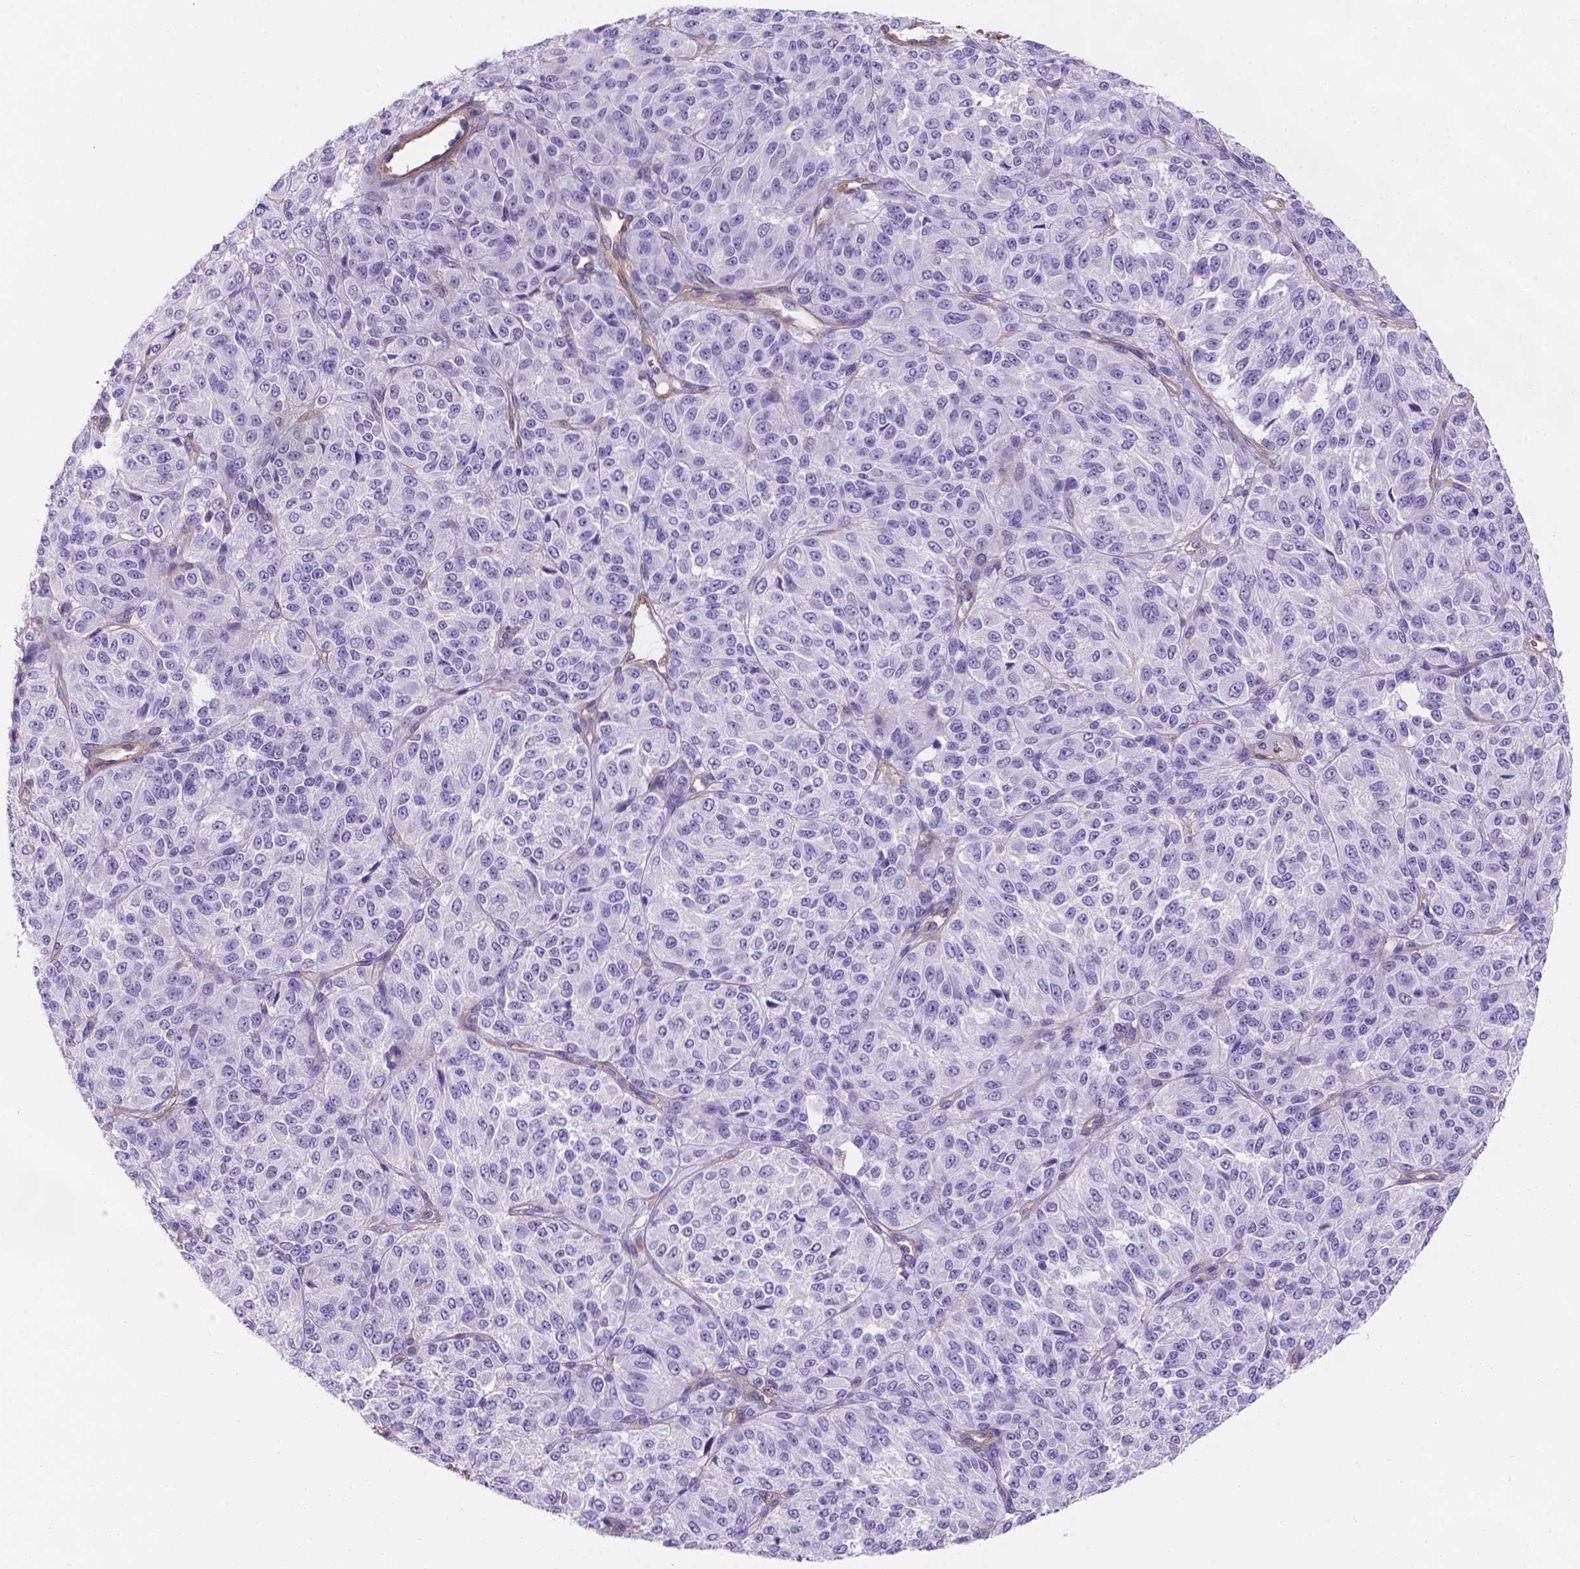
{"staining": {"intensity": "negative", "quantity": "none", "location": "none"}, "tissue": "melanoma", "cell_type": "Tumor cells", "image_type": "cancer", "snomed": [{"axis": "morphology", "description": "Malignant melanoma, Metastatic site"}, {"axis": "topography", "description": "Brain"}], "caption": "Histopathology image shows no significant protein staining in tumor cells of melanoma.", "gene": "SLC40A1", "patient": {"sex": "female", "age": 56}}